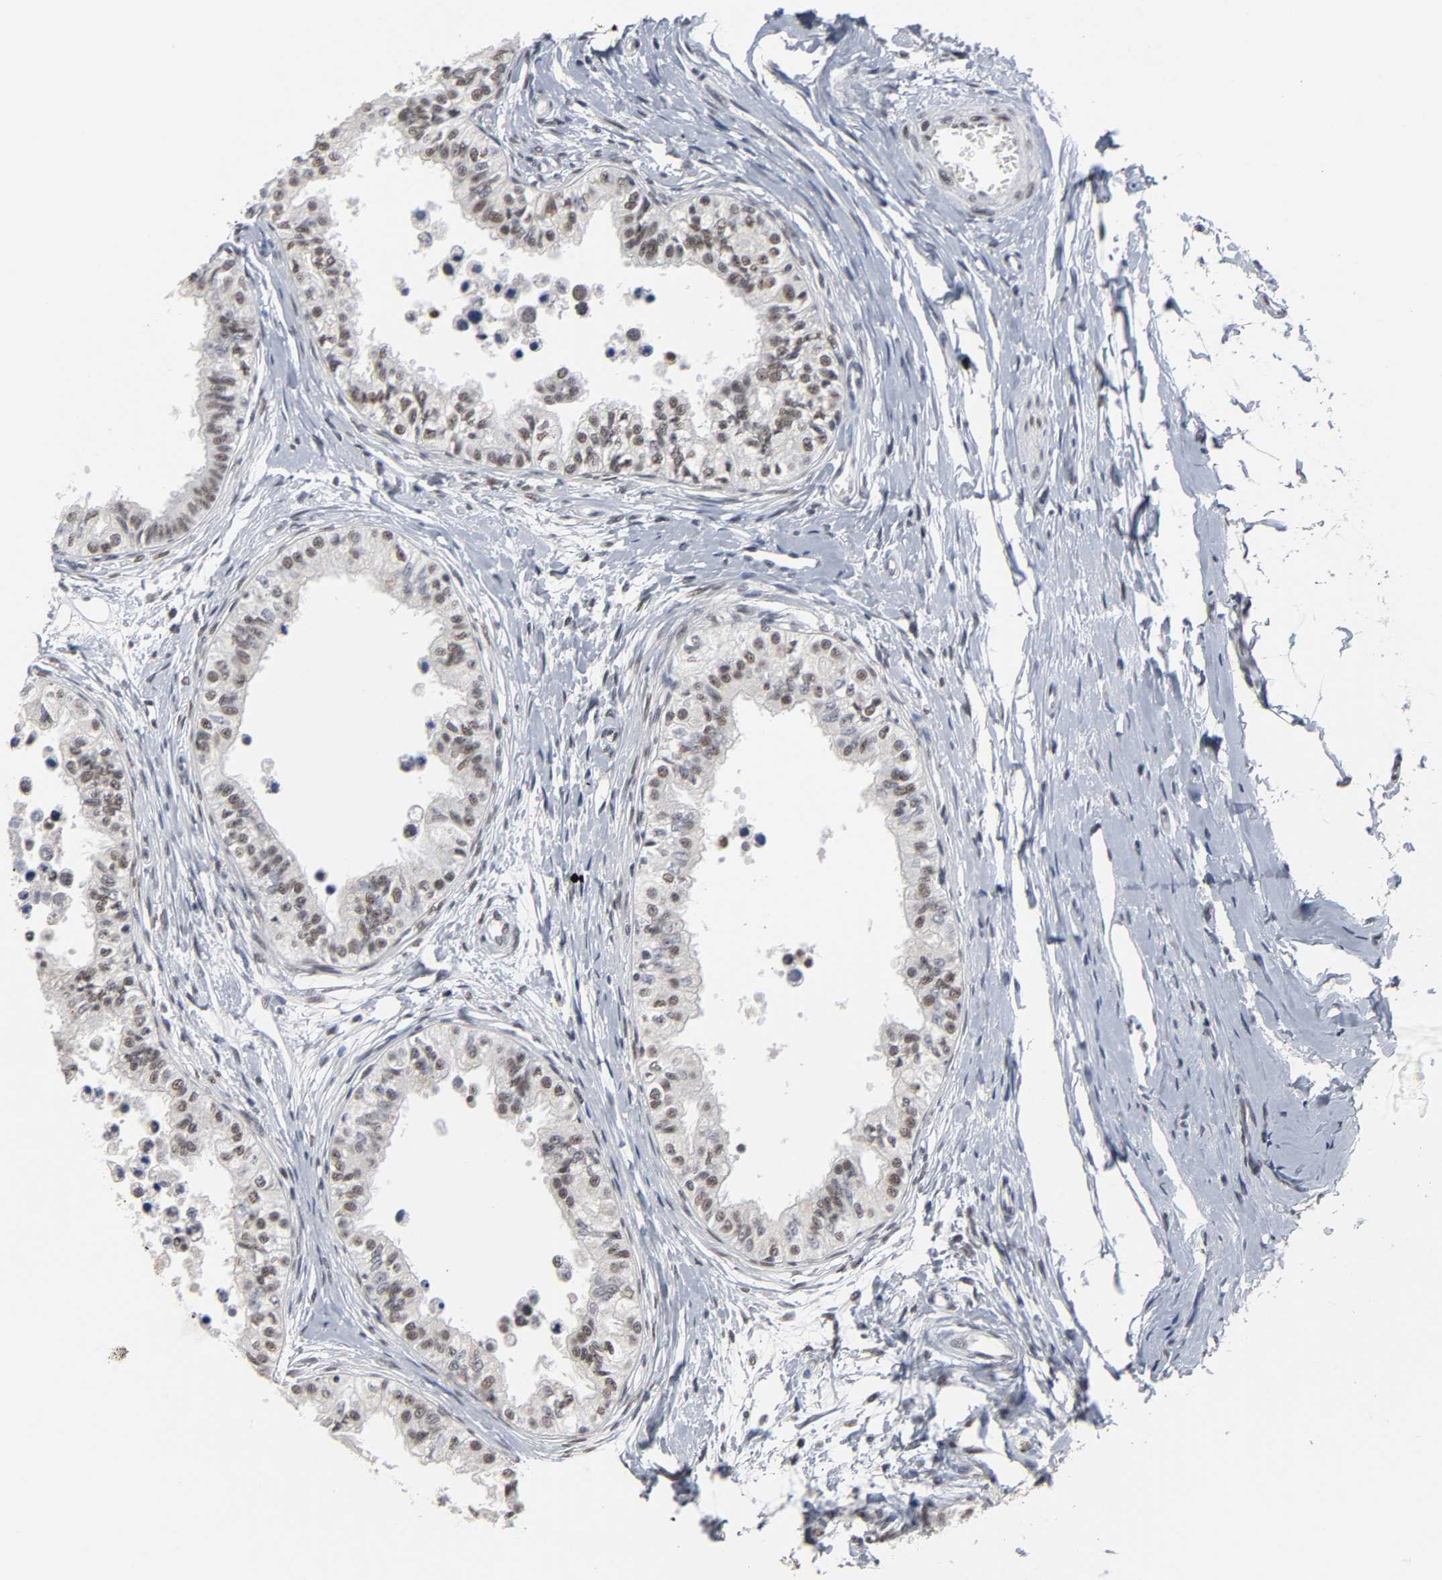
{"staining": {"intensity": "moderate", "quantity": ">75%", "location": "nuclear"}, "tissue": "epididymis", "cell_type": "Glandular cells", "image_type": "normal", "snomed": [{"axis": "morphology", "description": "Normal tissue, NOS"}, {"axis": "morphology", "description": "Adenocarcinoma, metastatic, NOS"}, {"axis": "topography", "description": "Testis"}, {"axis": "topography", "description": "Epididymis"}], "caption": "The image displays staining of normal epididymis, revealing moderate nuclear protein positivity (brown color) within glandular cells.", "gene": "TRIM33", "patient": {"sex": "male", "age": 26}}